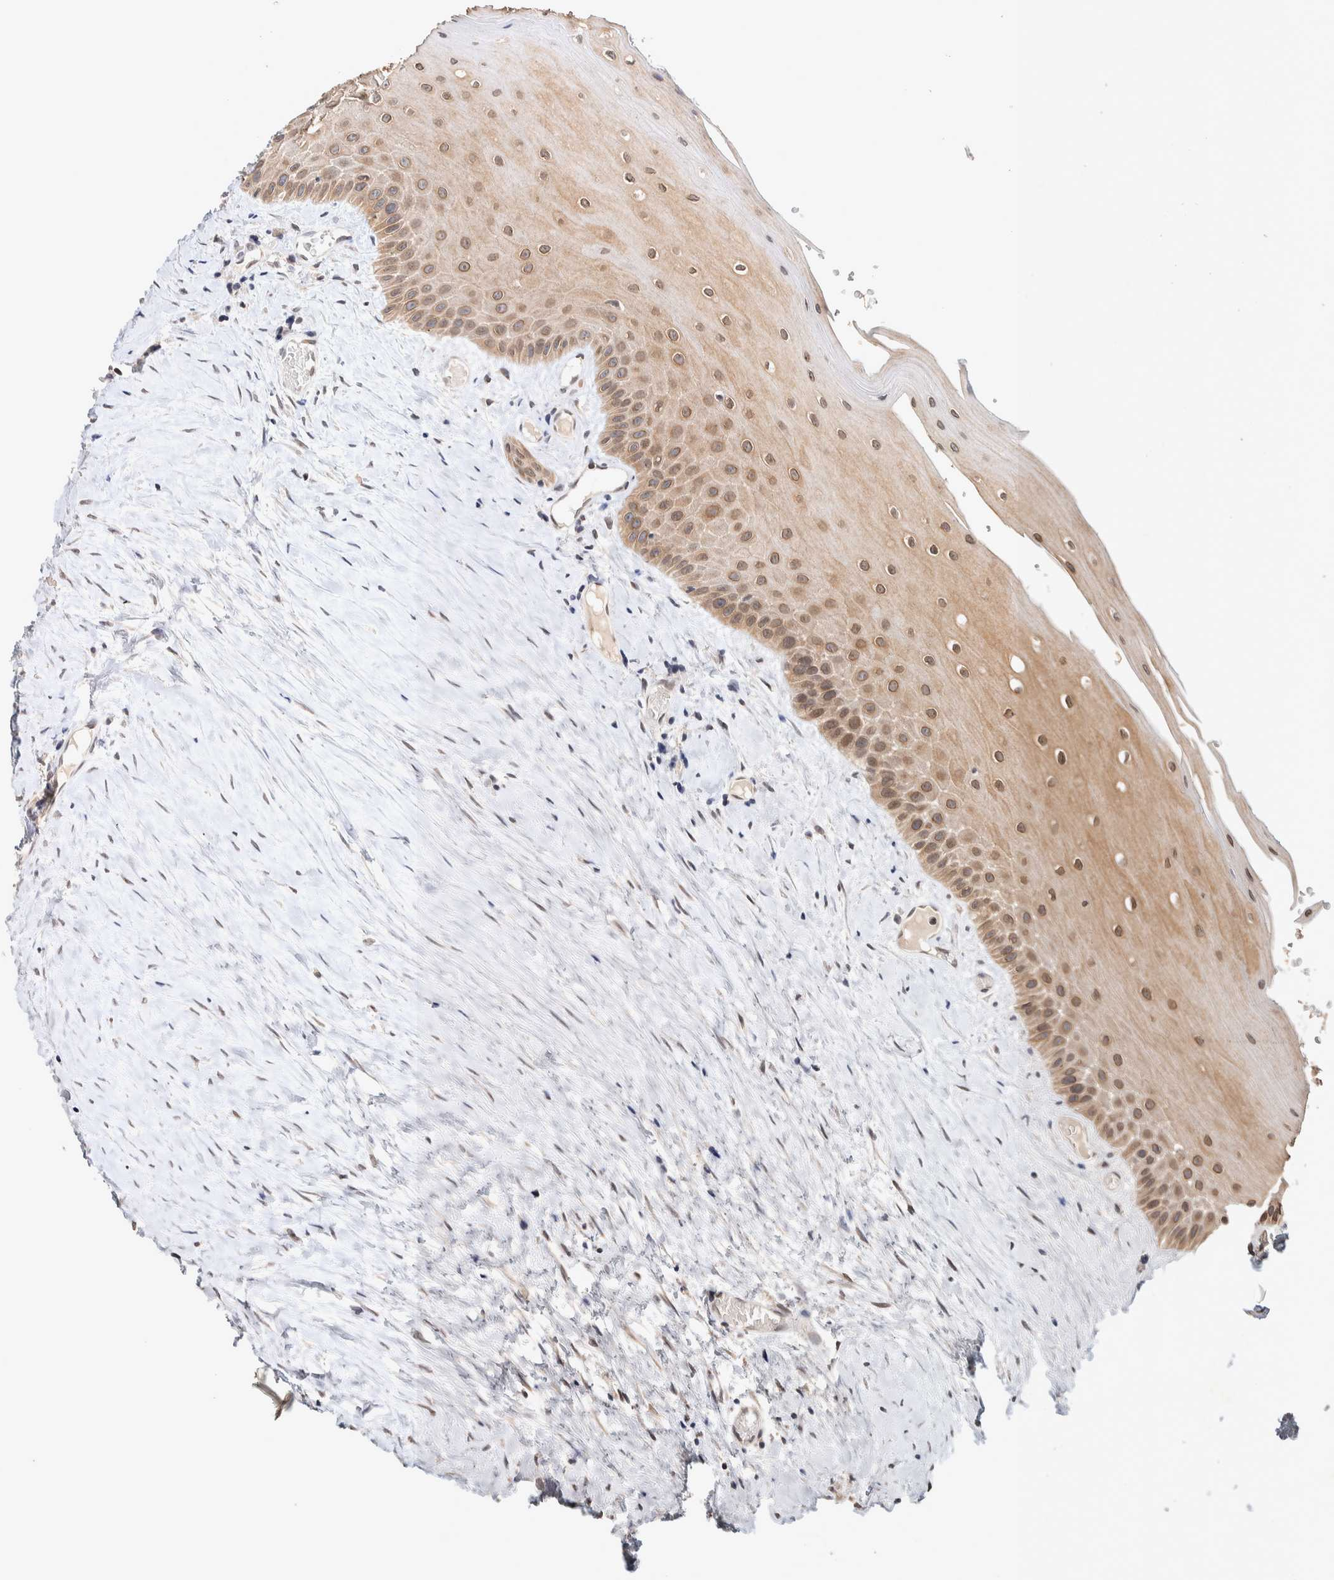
{"staining": {"intensity": "moderate", "quantity": ">75%", "location": "cytoplasmic/membranous,nuclear"}, "tissue": "oral mucosa", "cell_type": "Squamous epithelial cells", "image_type": "normal", "snomed": [{"axis": "morphology", "description": "Normal tissue, NOS"}, {"axis": "topography", "description": "Skeletal muscle"}, {"axis": "topography", "description": "Oral tissue"}, {"axis": "topography", "description": "Peripheral nerve tissue"}], "caption": "Immunohistochemistry of unremarkable oral mucosa exhibits medium levels of moderate cytoplasmic/membranous,nuclear staining in approximately >75% of squamous epithelial cells.", "gene": "CRAT", "patient": {"sex": "female", "age": 84}}